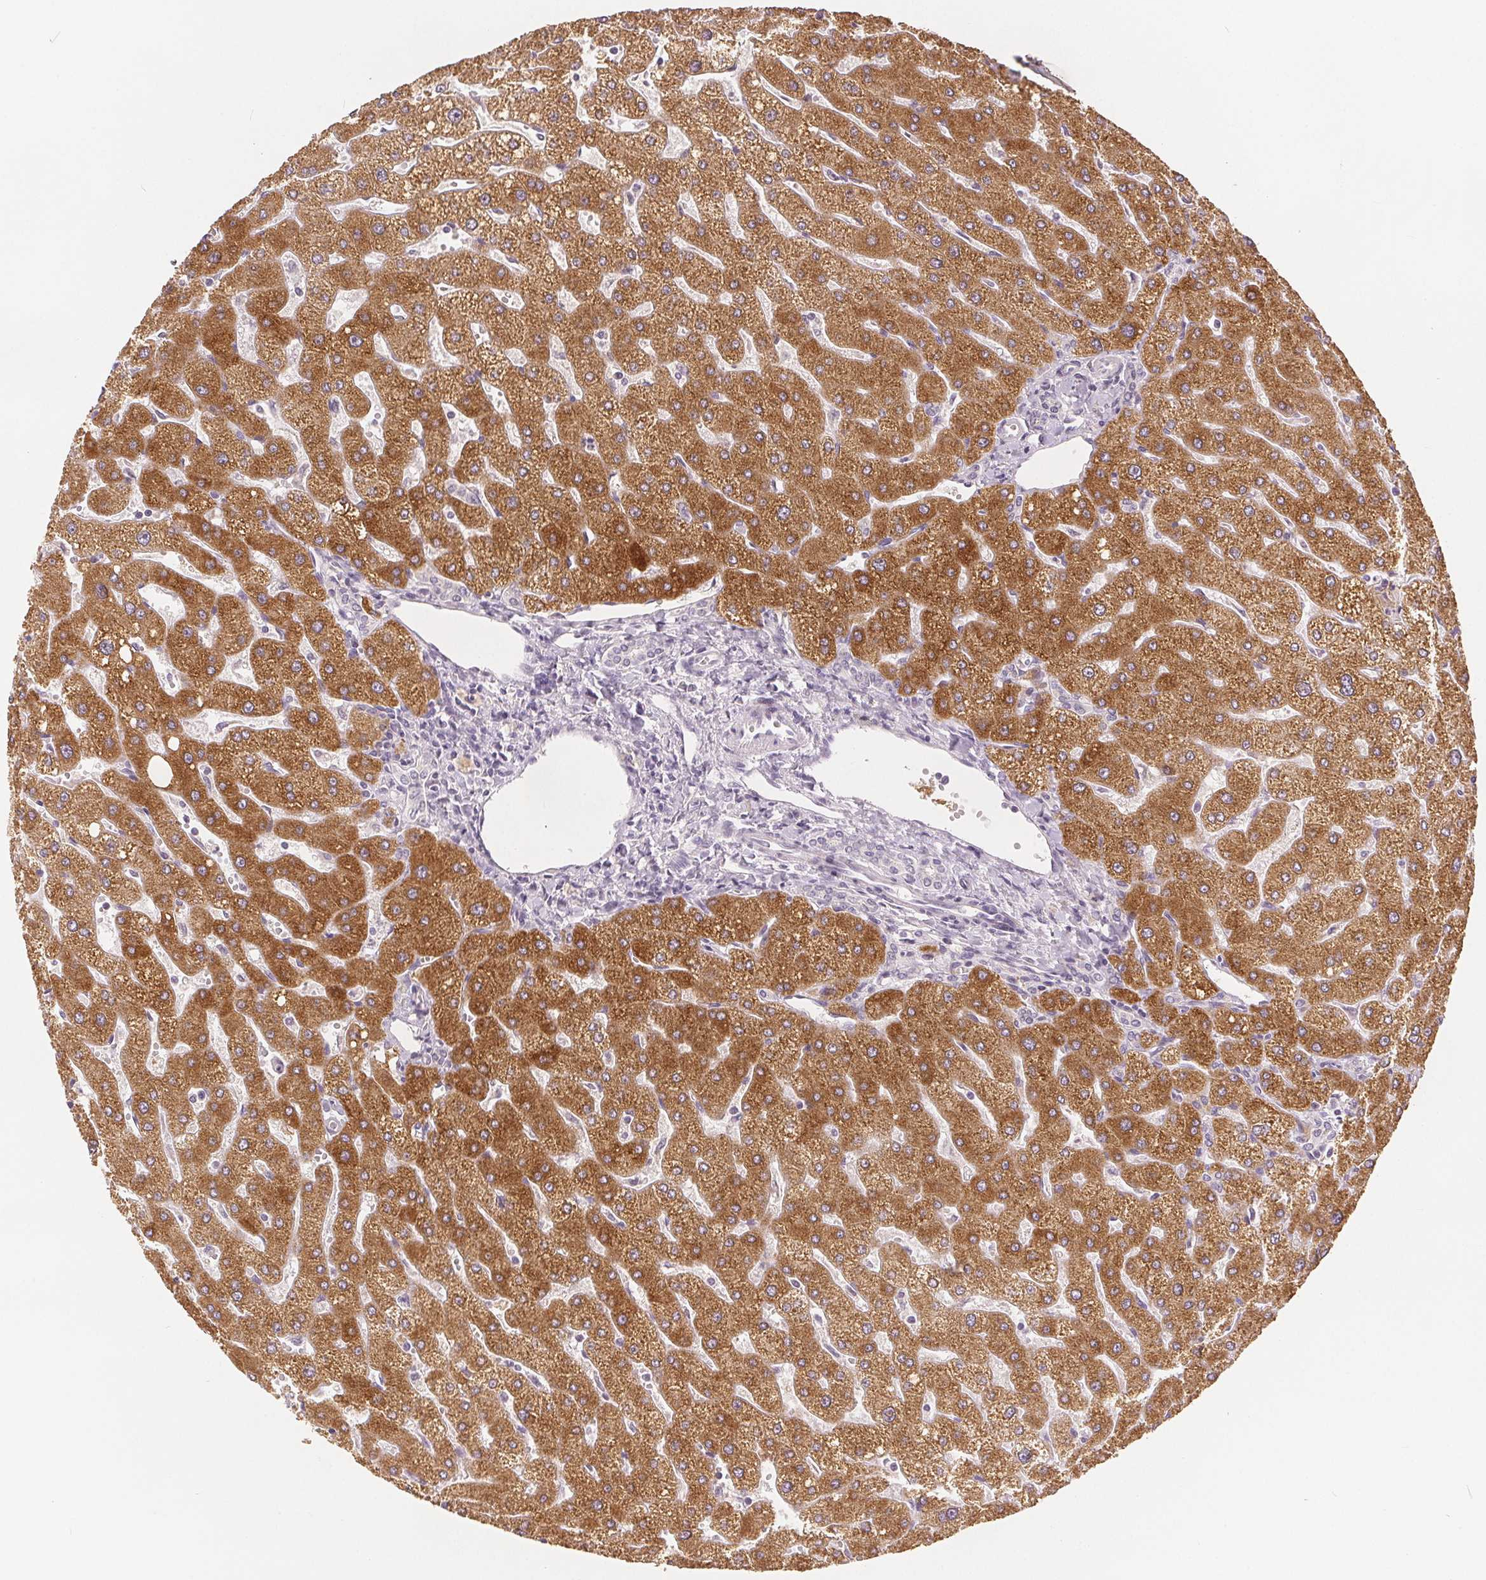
{"staining": {"intensity": "negative", "quantity": "none", "location": "none"}, "tissue": "liver", "cell_type": "Cholangiocytes", "image_type": "normal", "snomed": [{"axis": "morphology", "description": "Normal tissue, NOS"}, {"axis": "topography", "description": "Liver"}], "caption": "The photomicrograph exhibits no significant staining in cholangiocytes of liver.", "gene": "SLC27A5", "patient": {"sex": "male", "age": 67}}